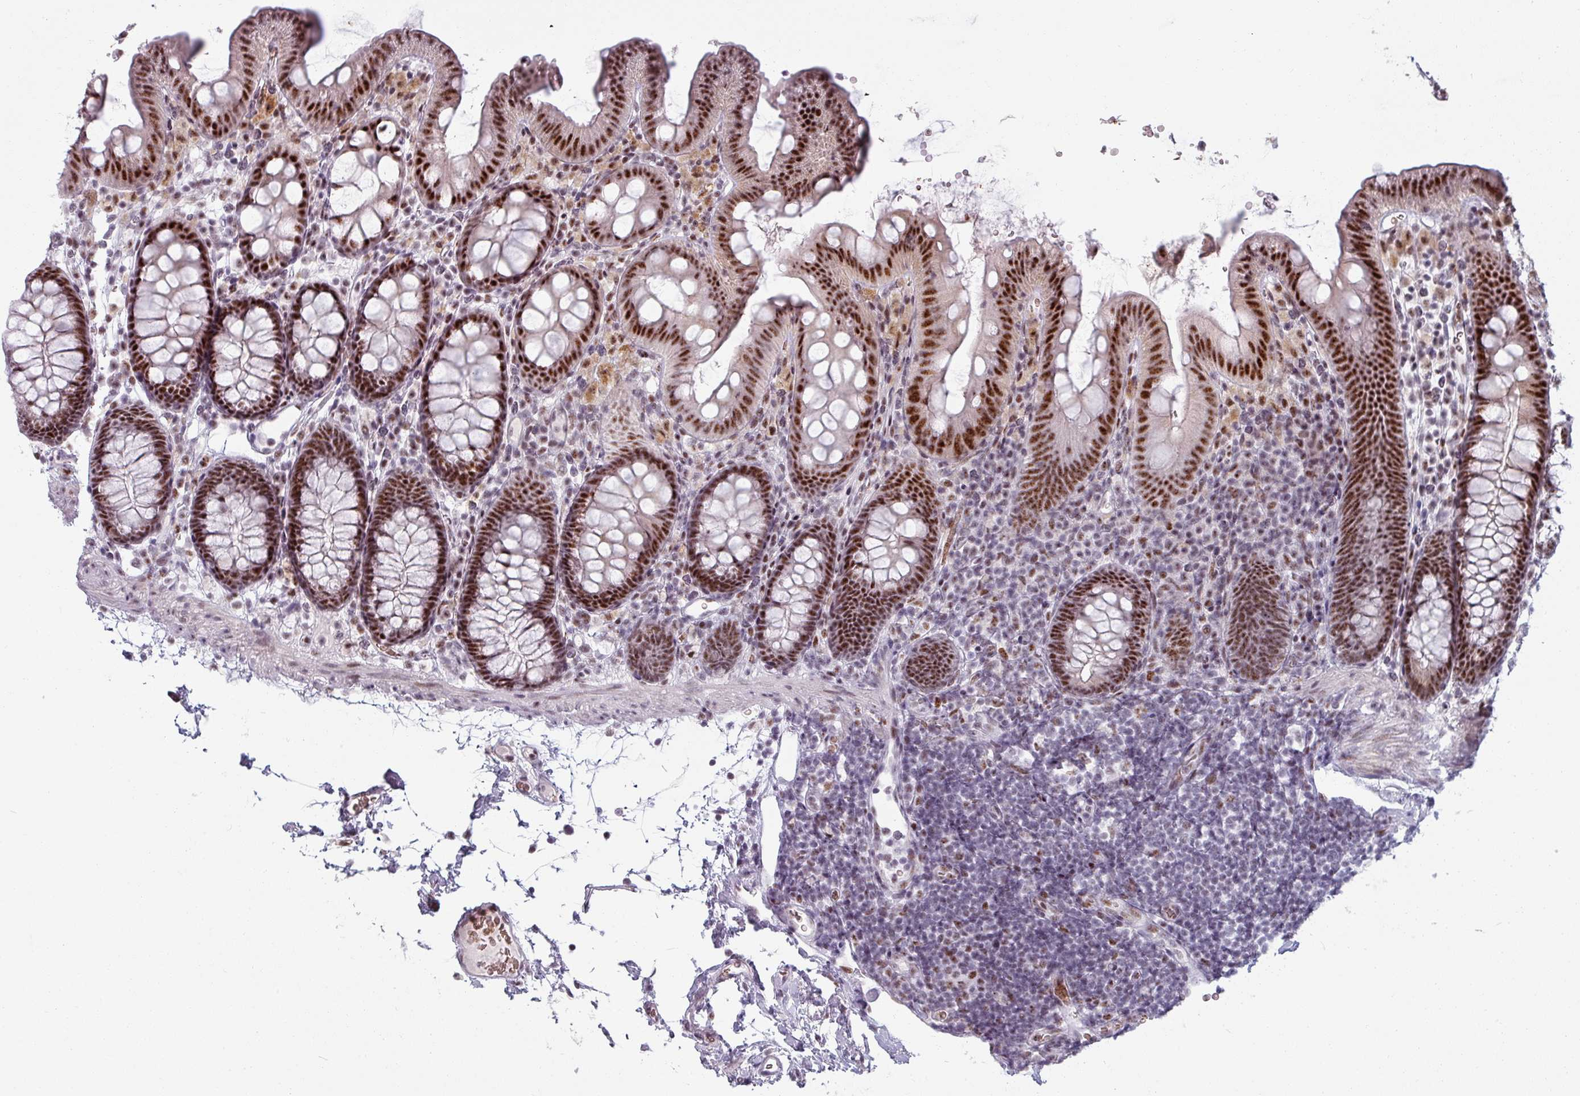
{"staining": {"intensity": "moderate", "quantity": ">75%", "location": "nuclear"}, "tissue": "colon", "cell_type": "Endothelial cells", "image_type": "normal", "snomed": [{"axis": "morphology", "description": "Normal tissue, NOS"}, {"axis": "topography", "description": "Colon"}], "caption": "An immunohistochemistry micrograph of unremarkable tissue is shown. Protein staining in brown labels moderate nuclear positivity in colon within endothelial cells.", "gene": "NCOR1", "patient": {"sex": "male", "age": 75}}